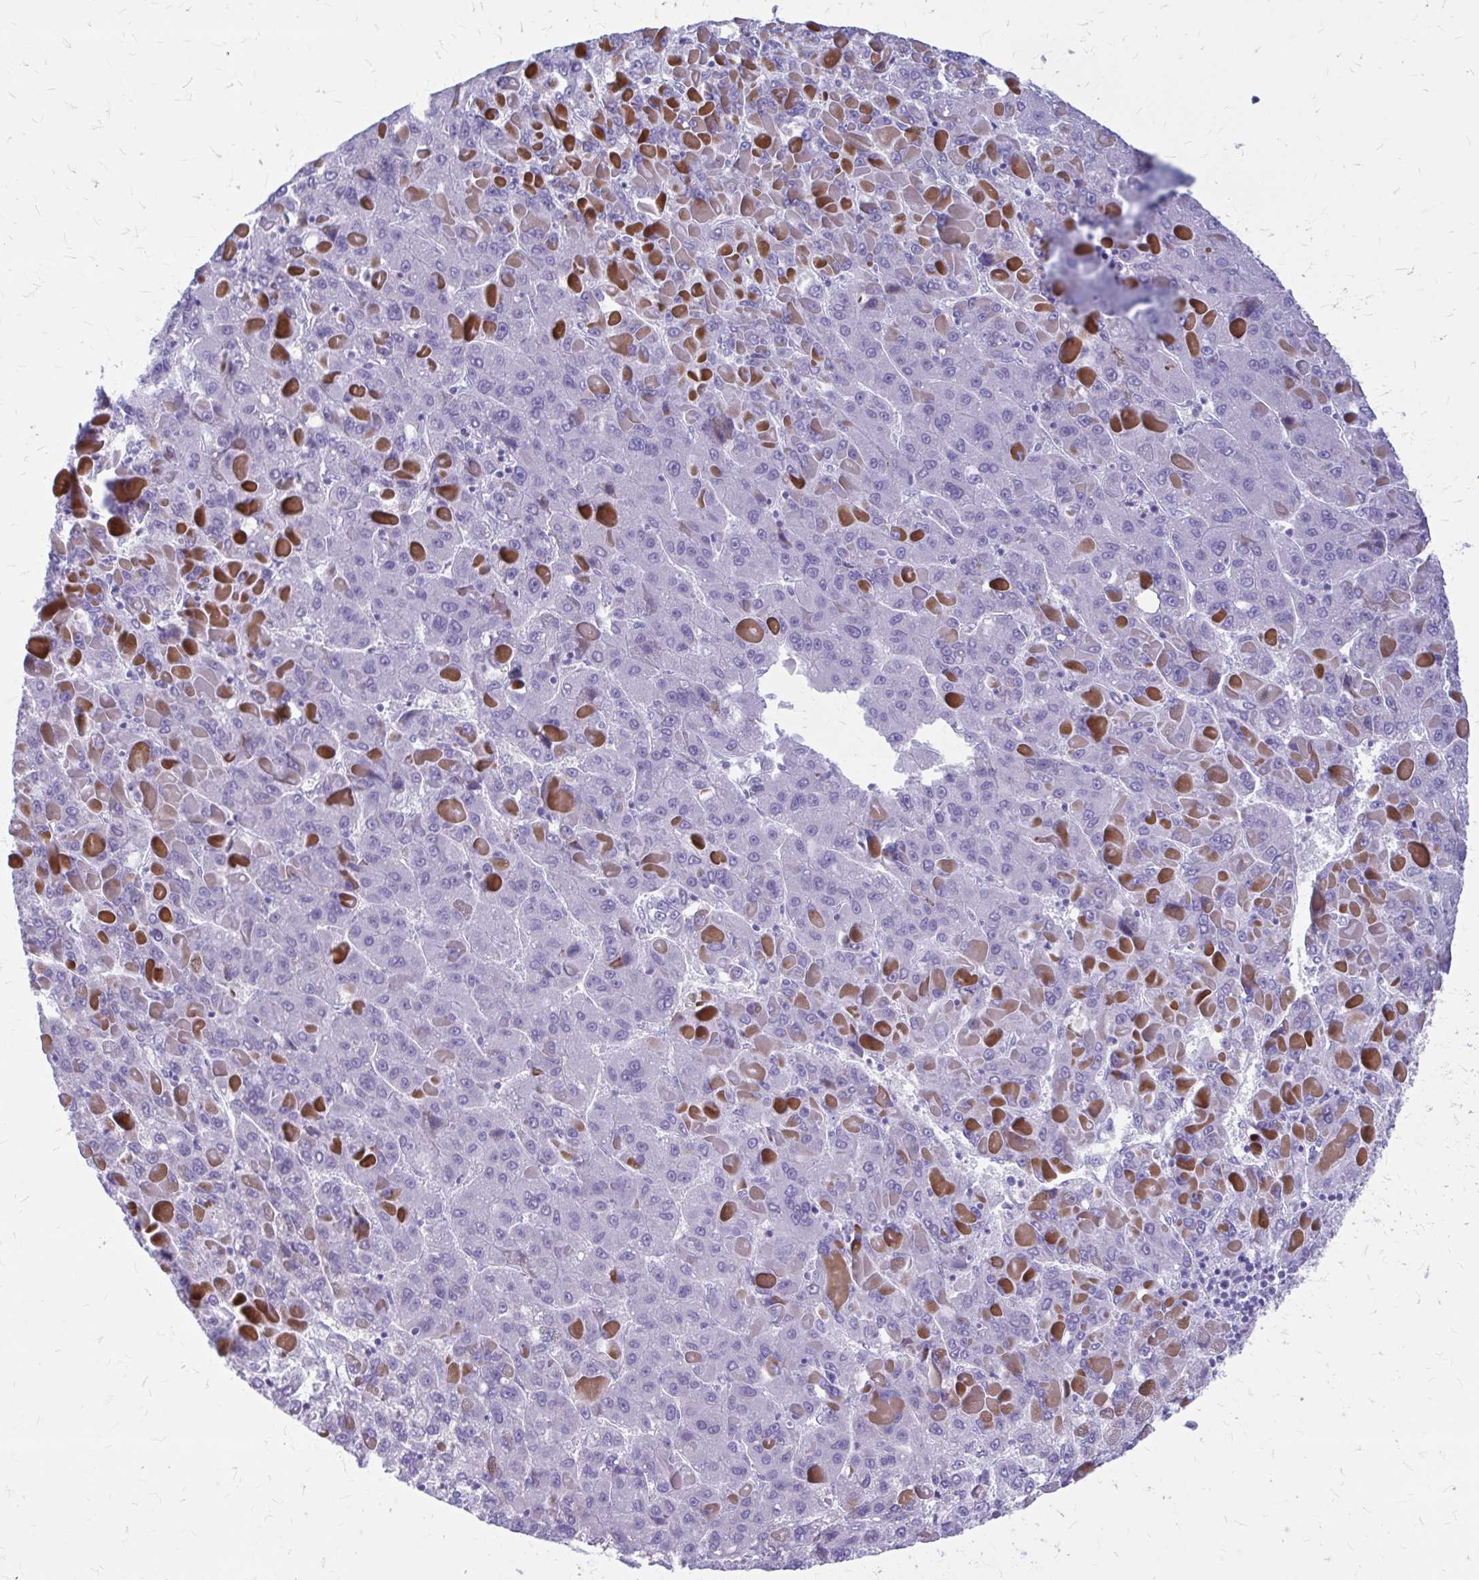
{"staining": {"intensity": "negative", "quantity": "none", "location": "none"}, "tissue": "liver cancer", "cell_type": "Tumor cells", "image_type": "cancer", "snomed": [{"axis": "morphology", "description": "Carcinoma, Hepatocellular, NOS"}, {"axis": "topography", "description": "Liver"}], "caption": "Hepatocellular carcinoma (liver) stained for a protein using immunohistochemistry (IHC) exhibits no positivity tumor cells.", "gene": "KLHDC7A", "patient": {"sex": "female", "age": 82}}